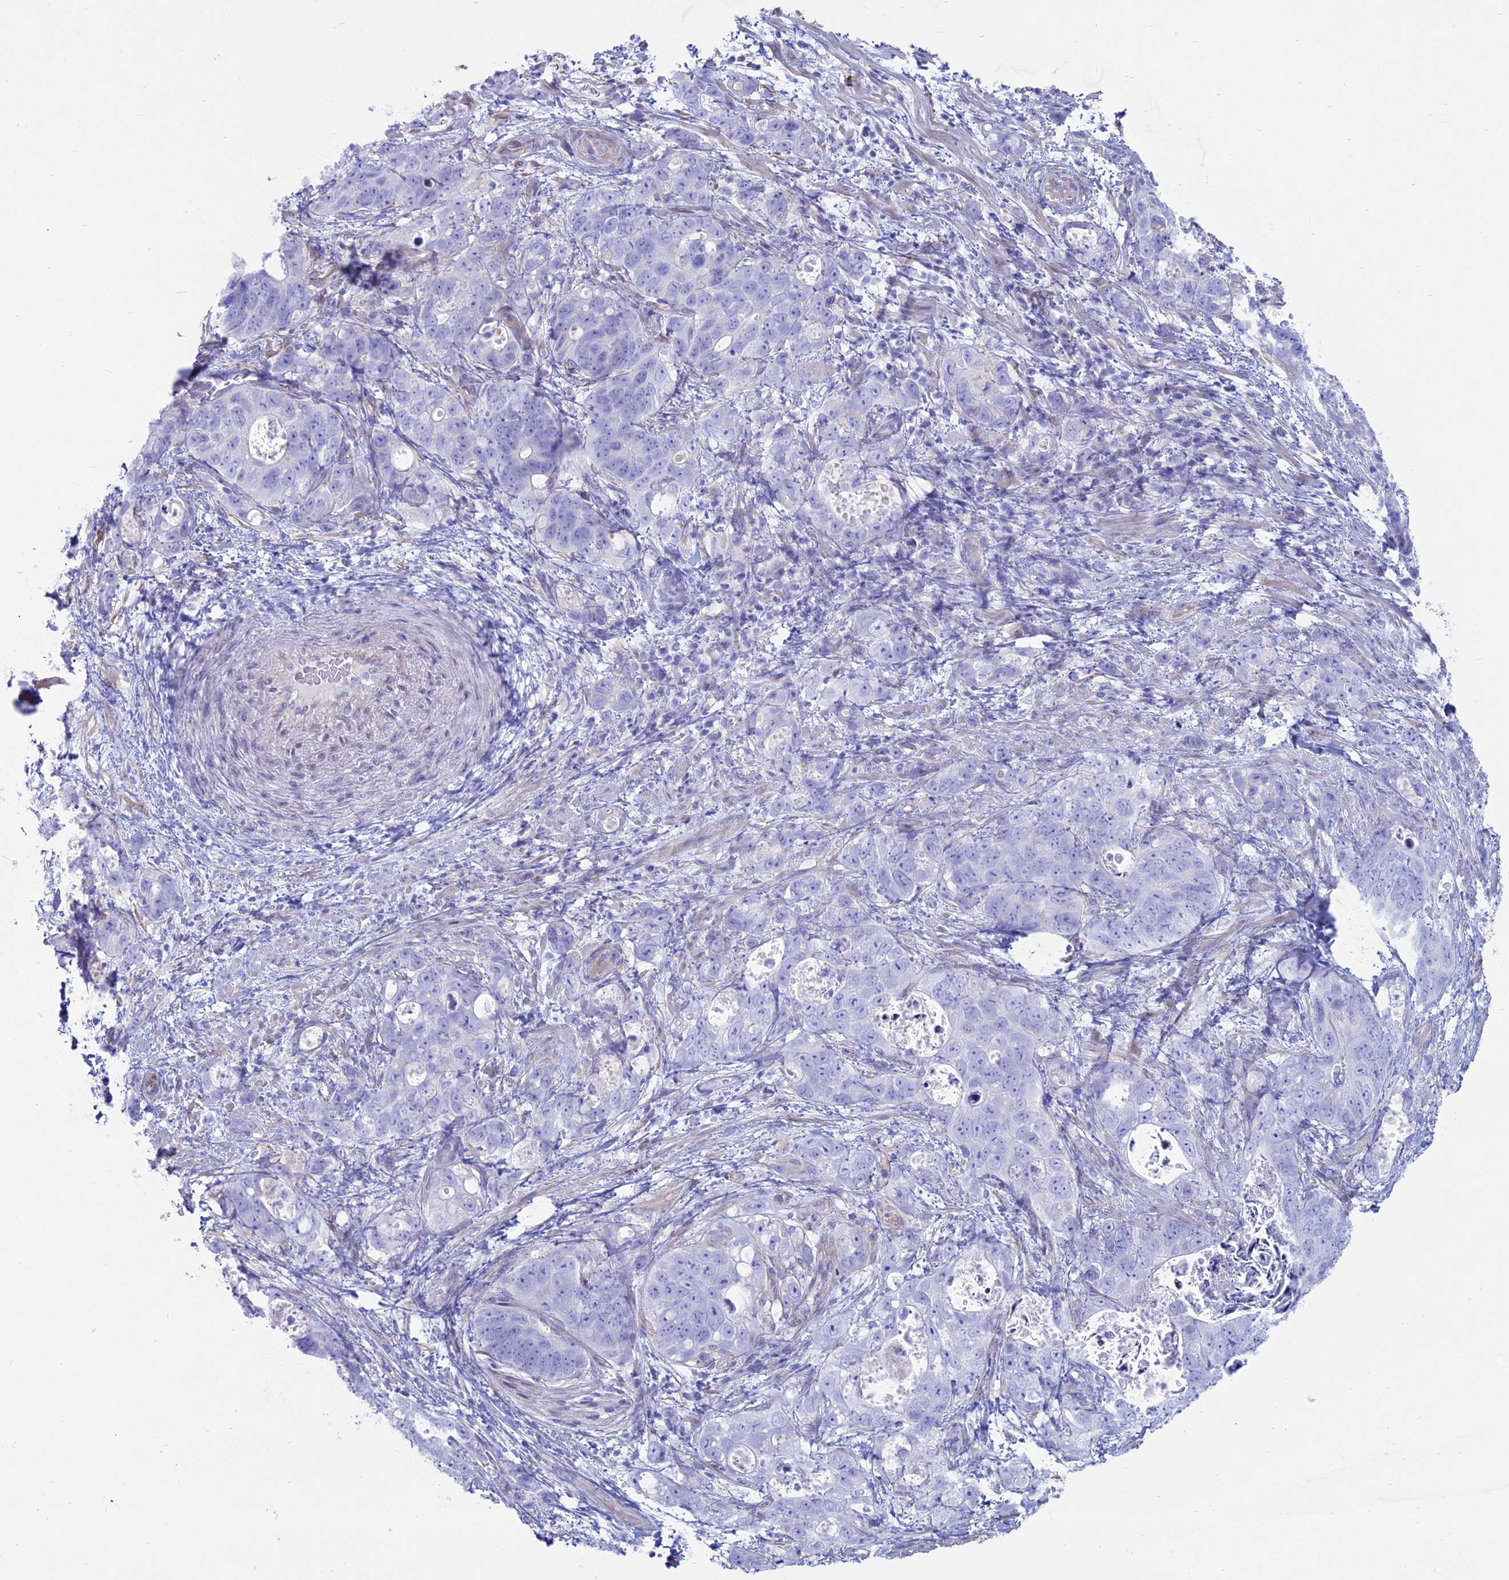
{"staining": {"intensity": "negative", "quantity": "none", "location": "none"}, "tissue": "stomach cancer", "cell_type": "Tumor cells", "image_type": "cancer", "snomed": [{"axis": "morphology", "description": "Normal tissue, NOS"}, {"axis": "morphology", "description": "Adenocarcinoma, NOS"}, {"axis": "topography", "description": "Stomach"}], "caption": "DAB immunohistochemical staining of adenocarcinoma (stomach) displays no significant expression in tumor cells.", "gene": "OR2AE1", "patient": {"sex": "female", "age": 89}}